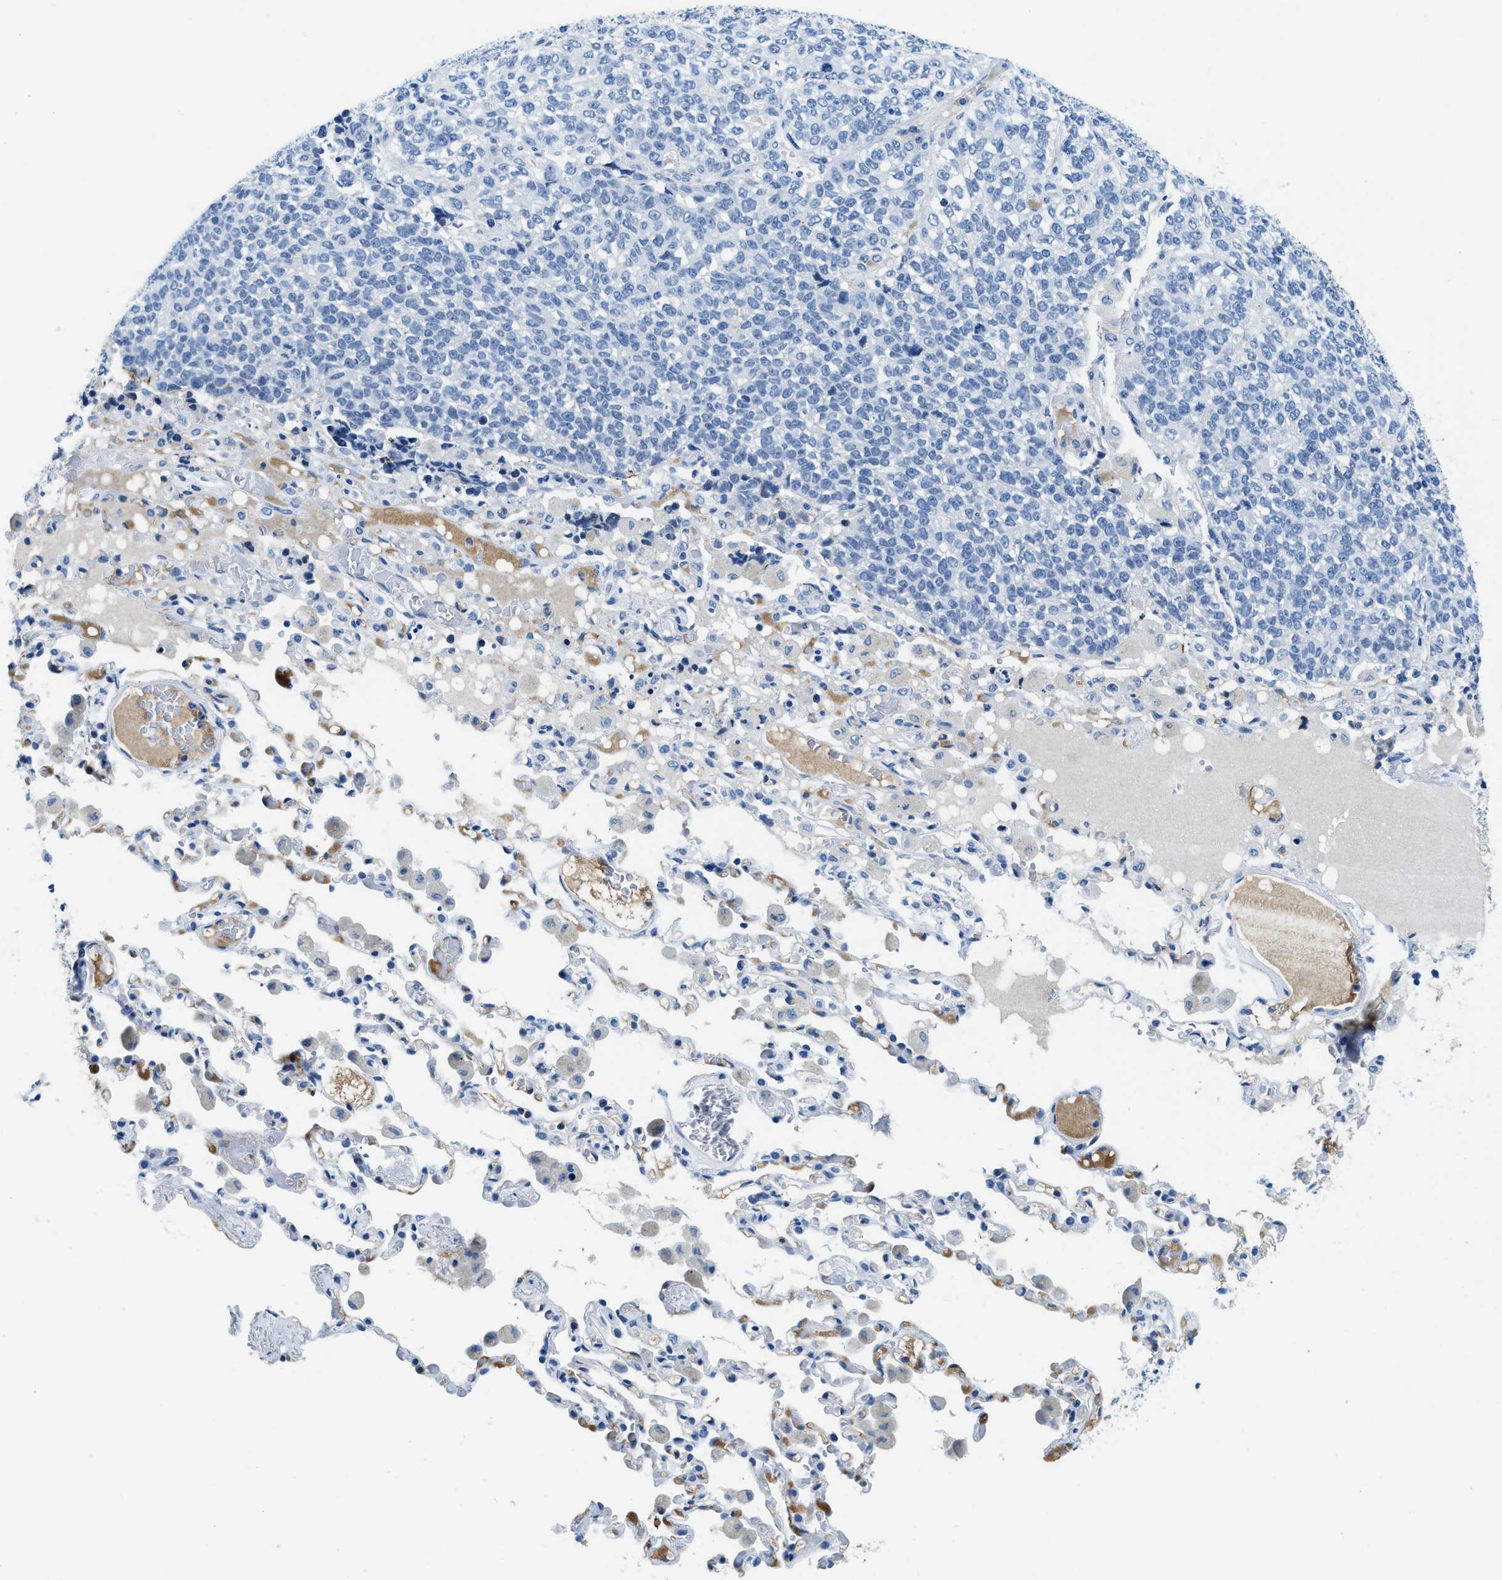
{"staining": {"intensity": "negative", "quantity": "none", "location": "none"}, "tissue": "lung cancer", "cell_type": "Tumor cells", "image_type": "cancer", "snomed": [{"axis": "morphology", "description": "Adenocarcinoma, NOS"}, {"axis": "topography", "description": "Lung"}], "caption": "Immunohistochemistry of human lung adenocarcinoma exhibits no staining in tumor cells. (DAB IHC with hematoxylin counter stain).", "gene": "MBL2", "patient": {"sex": "male", "age": 49}}